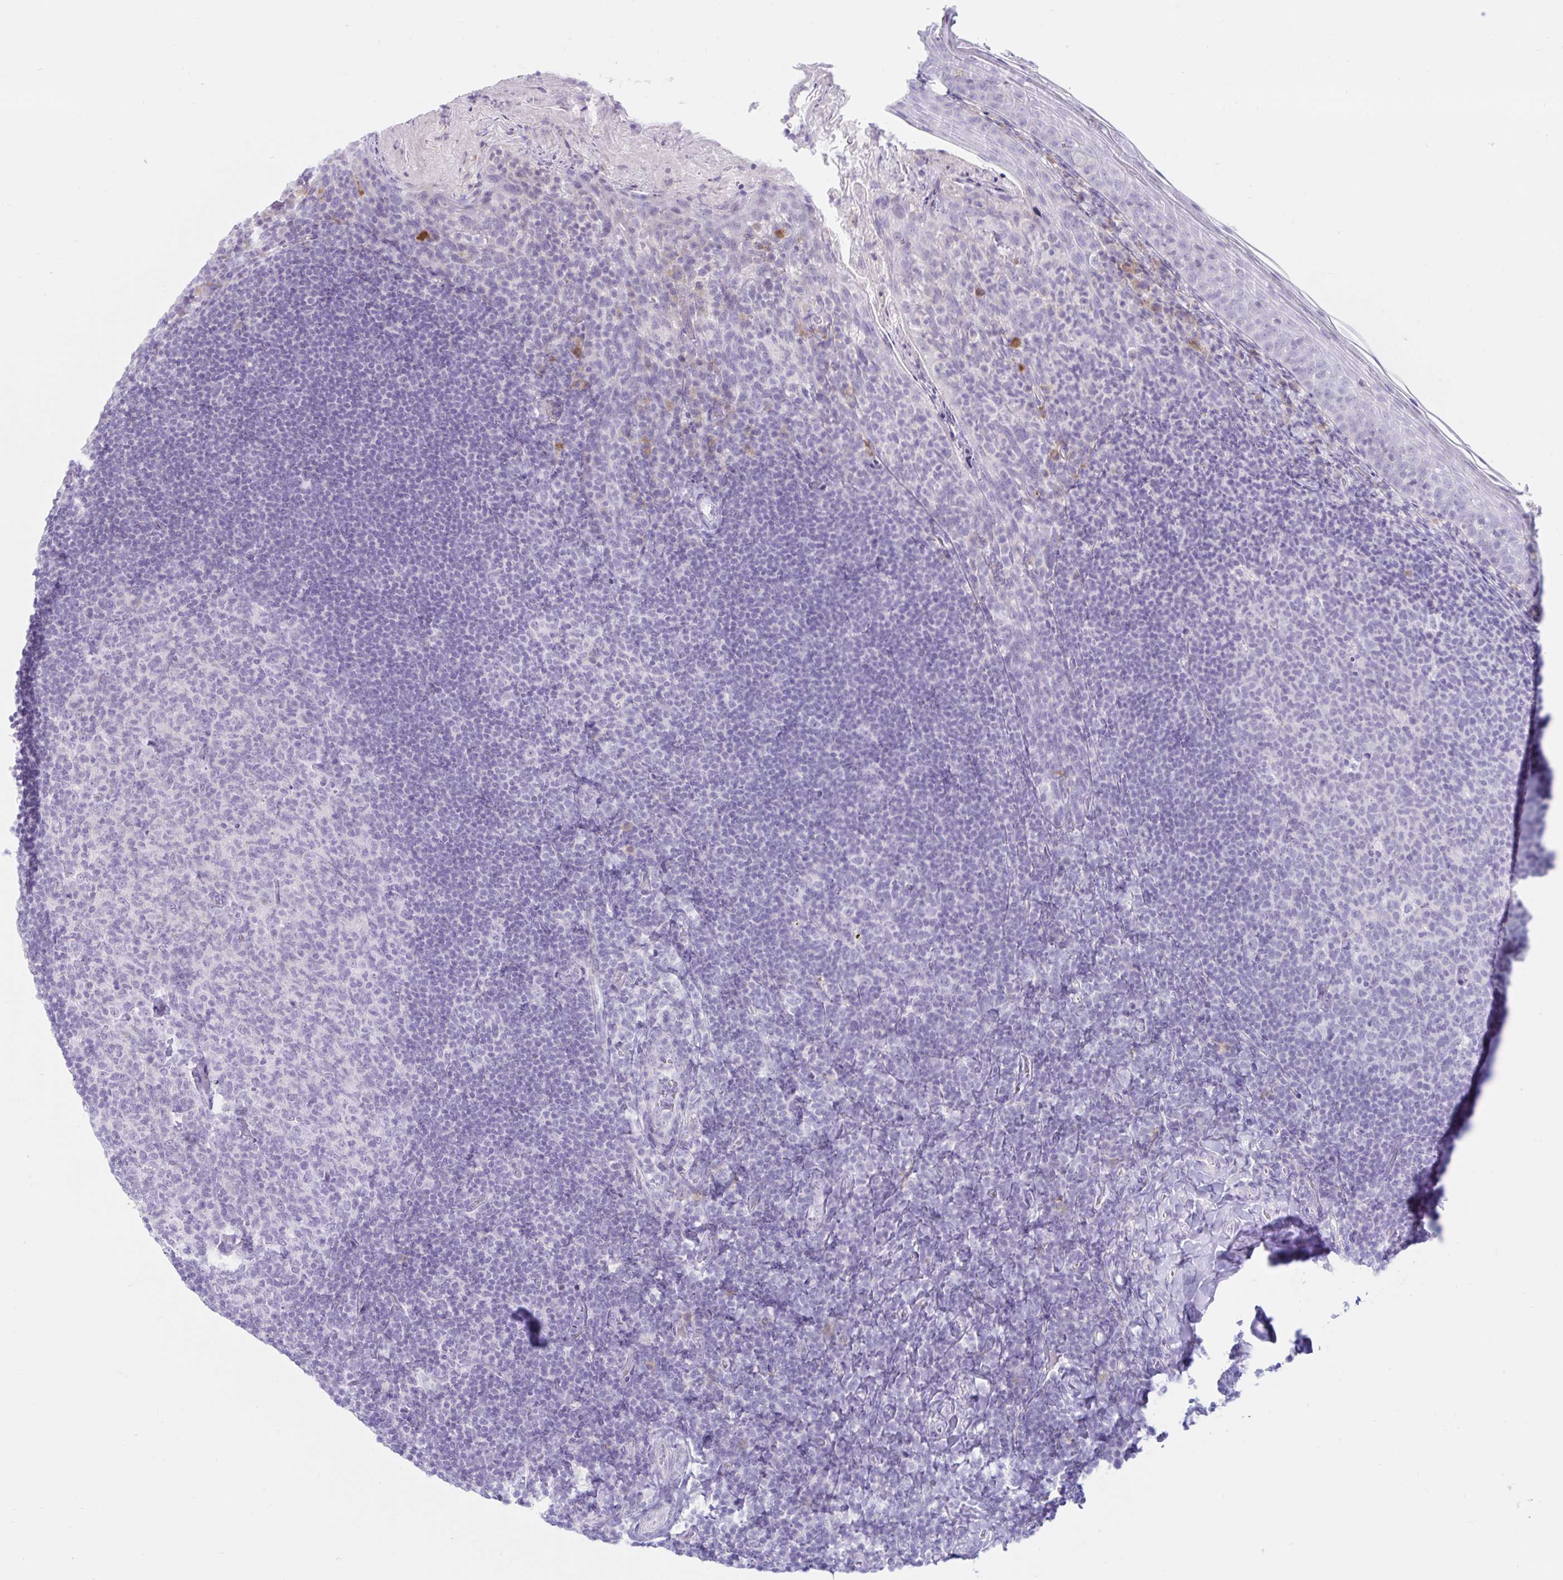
{"staining": {"intensity": "negative", "quantity": "none", "location": "none"}, "tissue": "tonsil", "cell_type": "Germinal center cells", "image_type": "normal", "snomed": [{"axis": "morphology", "description": "Normal tissue, NOS"}, {"axis": "topography", "description": "Tonsil"}], "caption": "An IHC histopathology image of unremarkable tonsil is shown. There is no staining in germinal center cells of tonsil. (Immunohistochemistry, brightfield microscopy, high magnification).", "gene": "BEST1", "patient": {"sex": "female", "age": 10}}